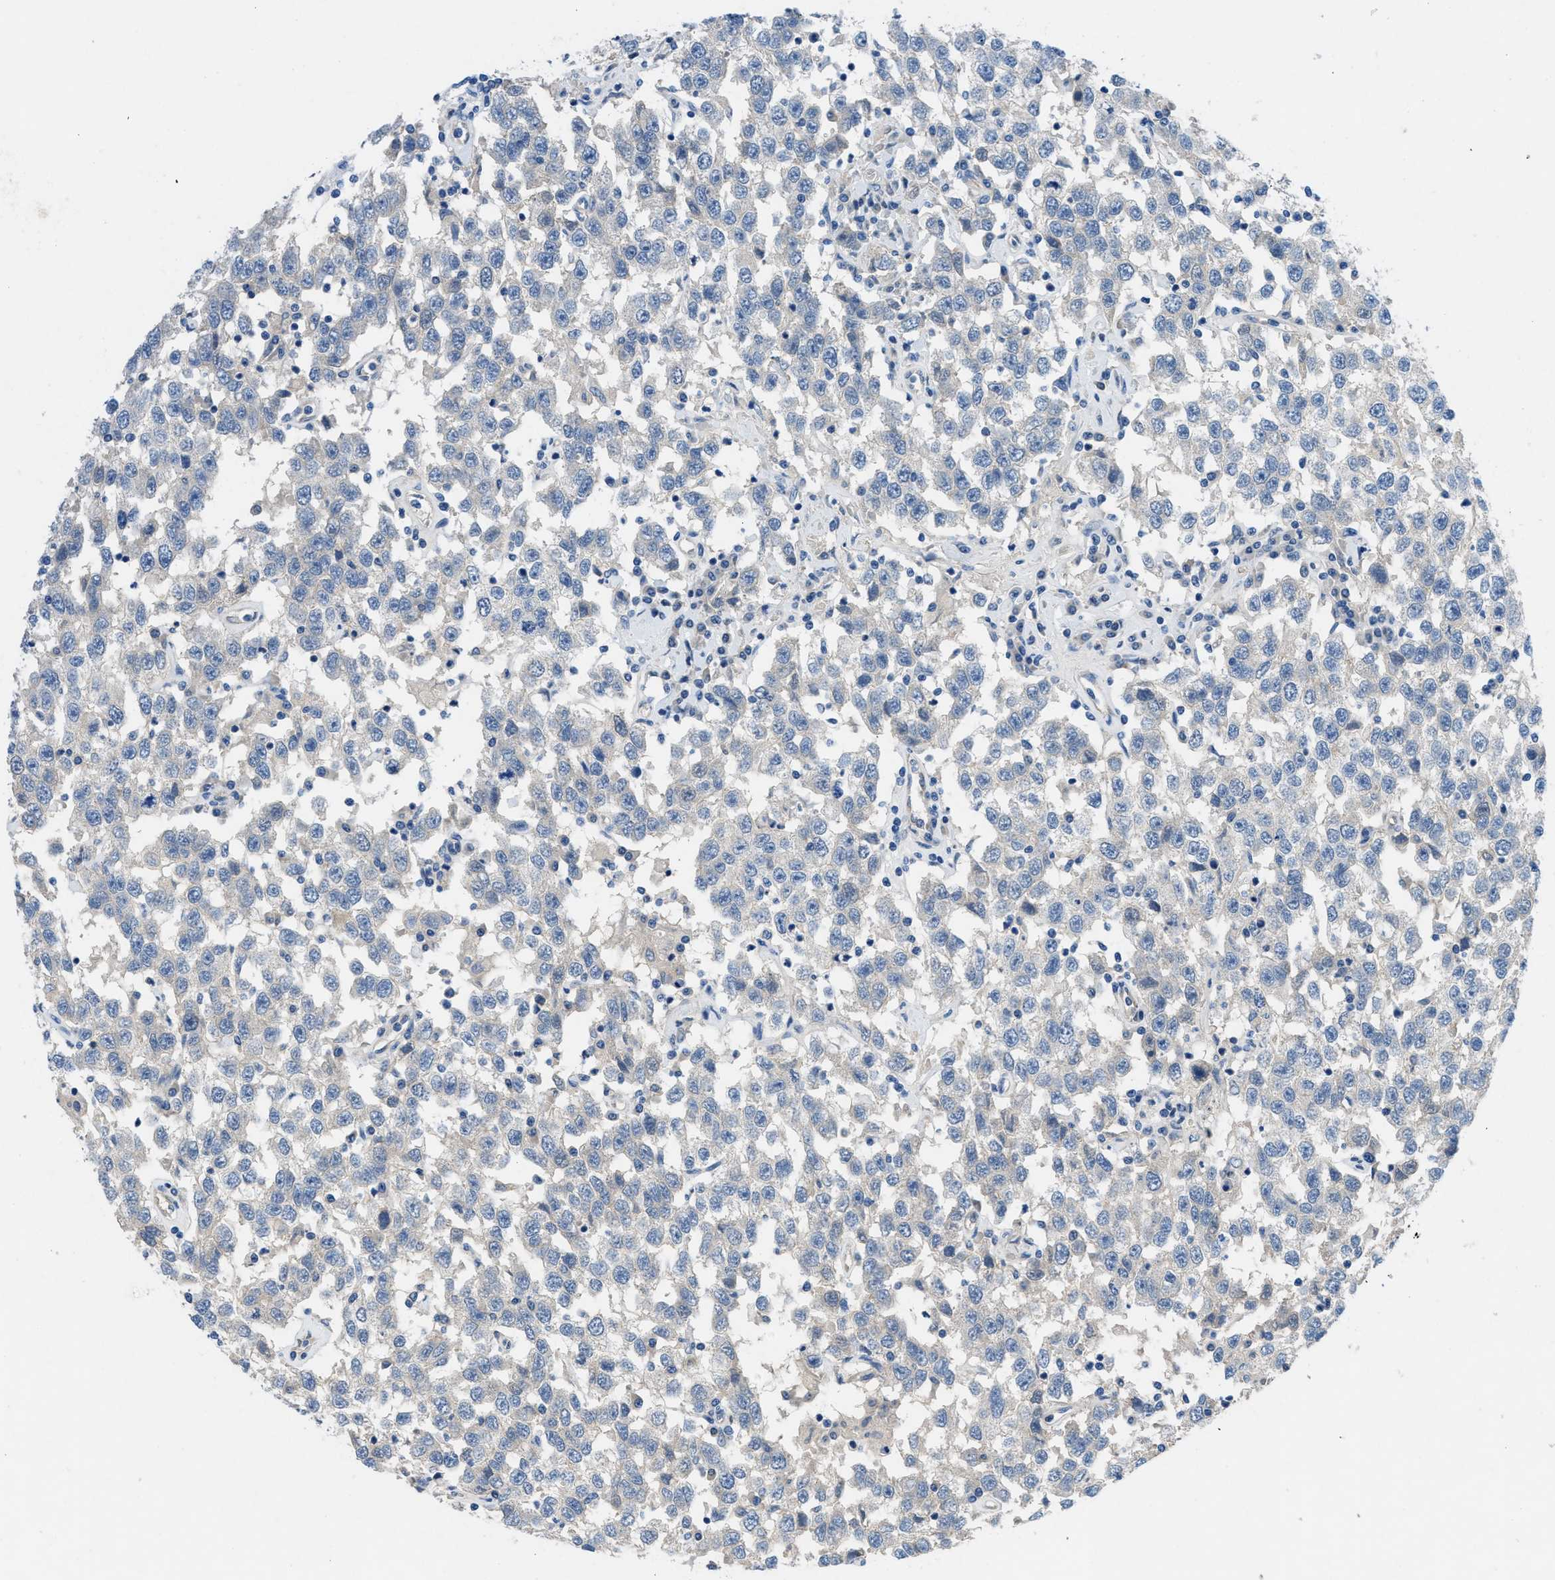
{"staining": {"intensity": "negative", "quantity": "none", "location": "none"}, "tissue": "testis cancer", "cell_type": "Tumor cells", "image_type": "cancer", "snomed": [{"axis": "morphology", "description": "Seminoma, NOS"}, {"axis": "topography", "description": "Testis"}], "caption": "DAB immunohistochemical staining of seminoma (testis) reveals no significant expression in tumor cells. (DAB (3,3'-diaminobenzidine) immunohistochemistry visualized using brightfield microscopy, high magnification).", "gene": "PGR", "patient": {"sex": "male", "age": 41}}